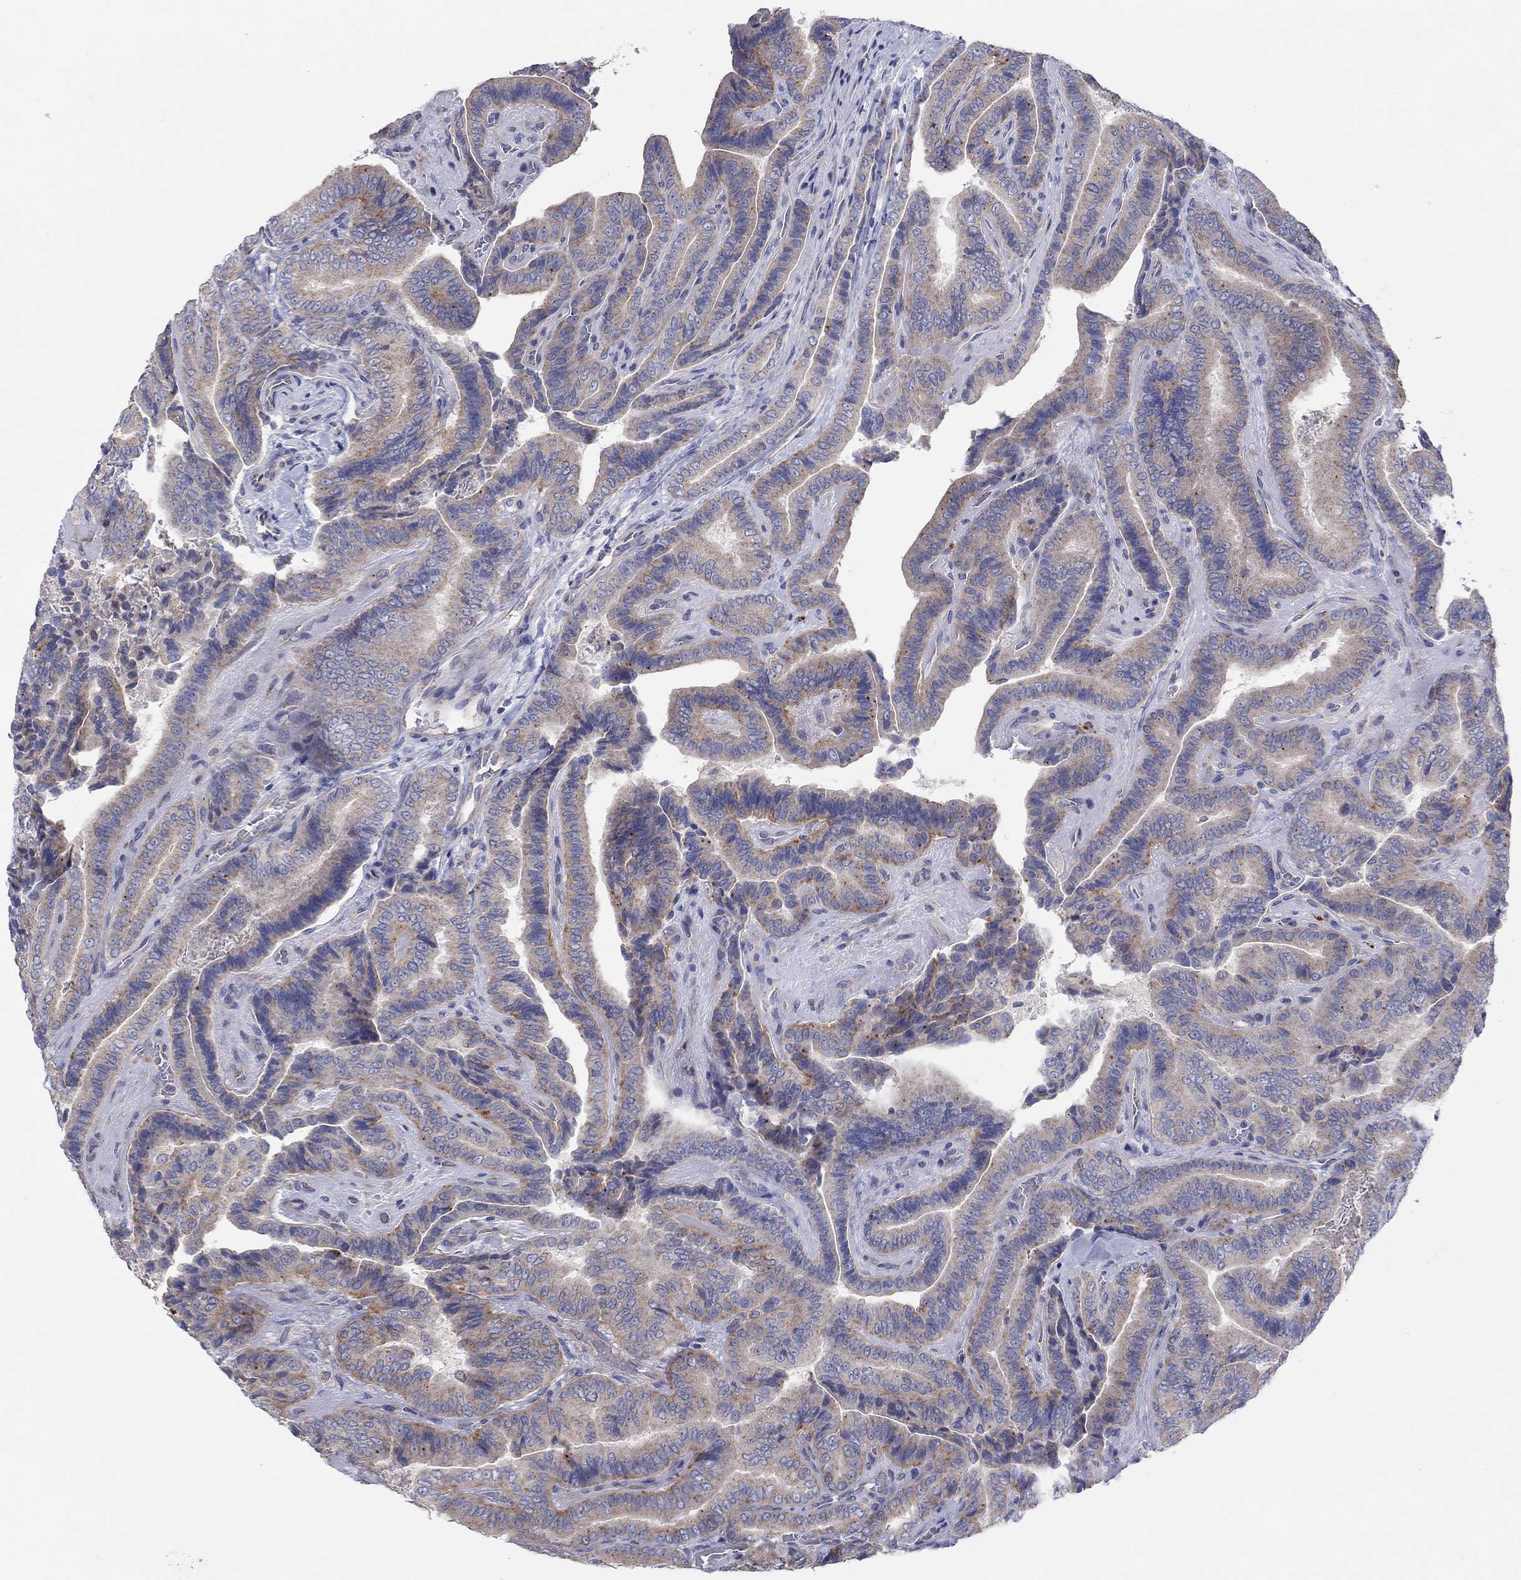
{"staining": {"intensity": "moderate", "quantity": "<25%", "location": "cytoplasmic/membranous"}, "tissue": "thyroid cancer", "cell_type": "Tumor cells", "image_type": "cancer", "snomed": [{"axis": "morphology", "description": "Papillary adenocarcinoma, NOS"}, {"axis": "topography", "description": "Thyroid gland"}], "caption": "Thyroid papillary adenocarcinoma stained with immunohistochemistry shows moderate cytoplasmic/membranous positivity in about <25% of tumor cells.", "gene": "BCO2", "patient": {"sex": "male", "age": 61}}